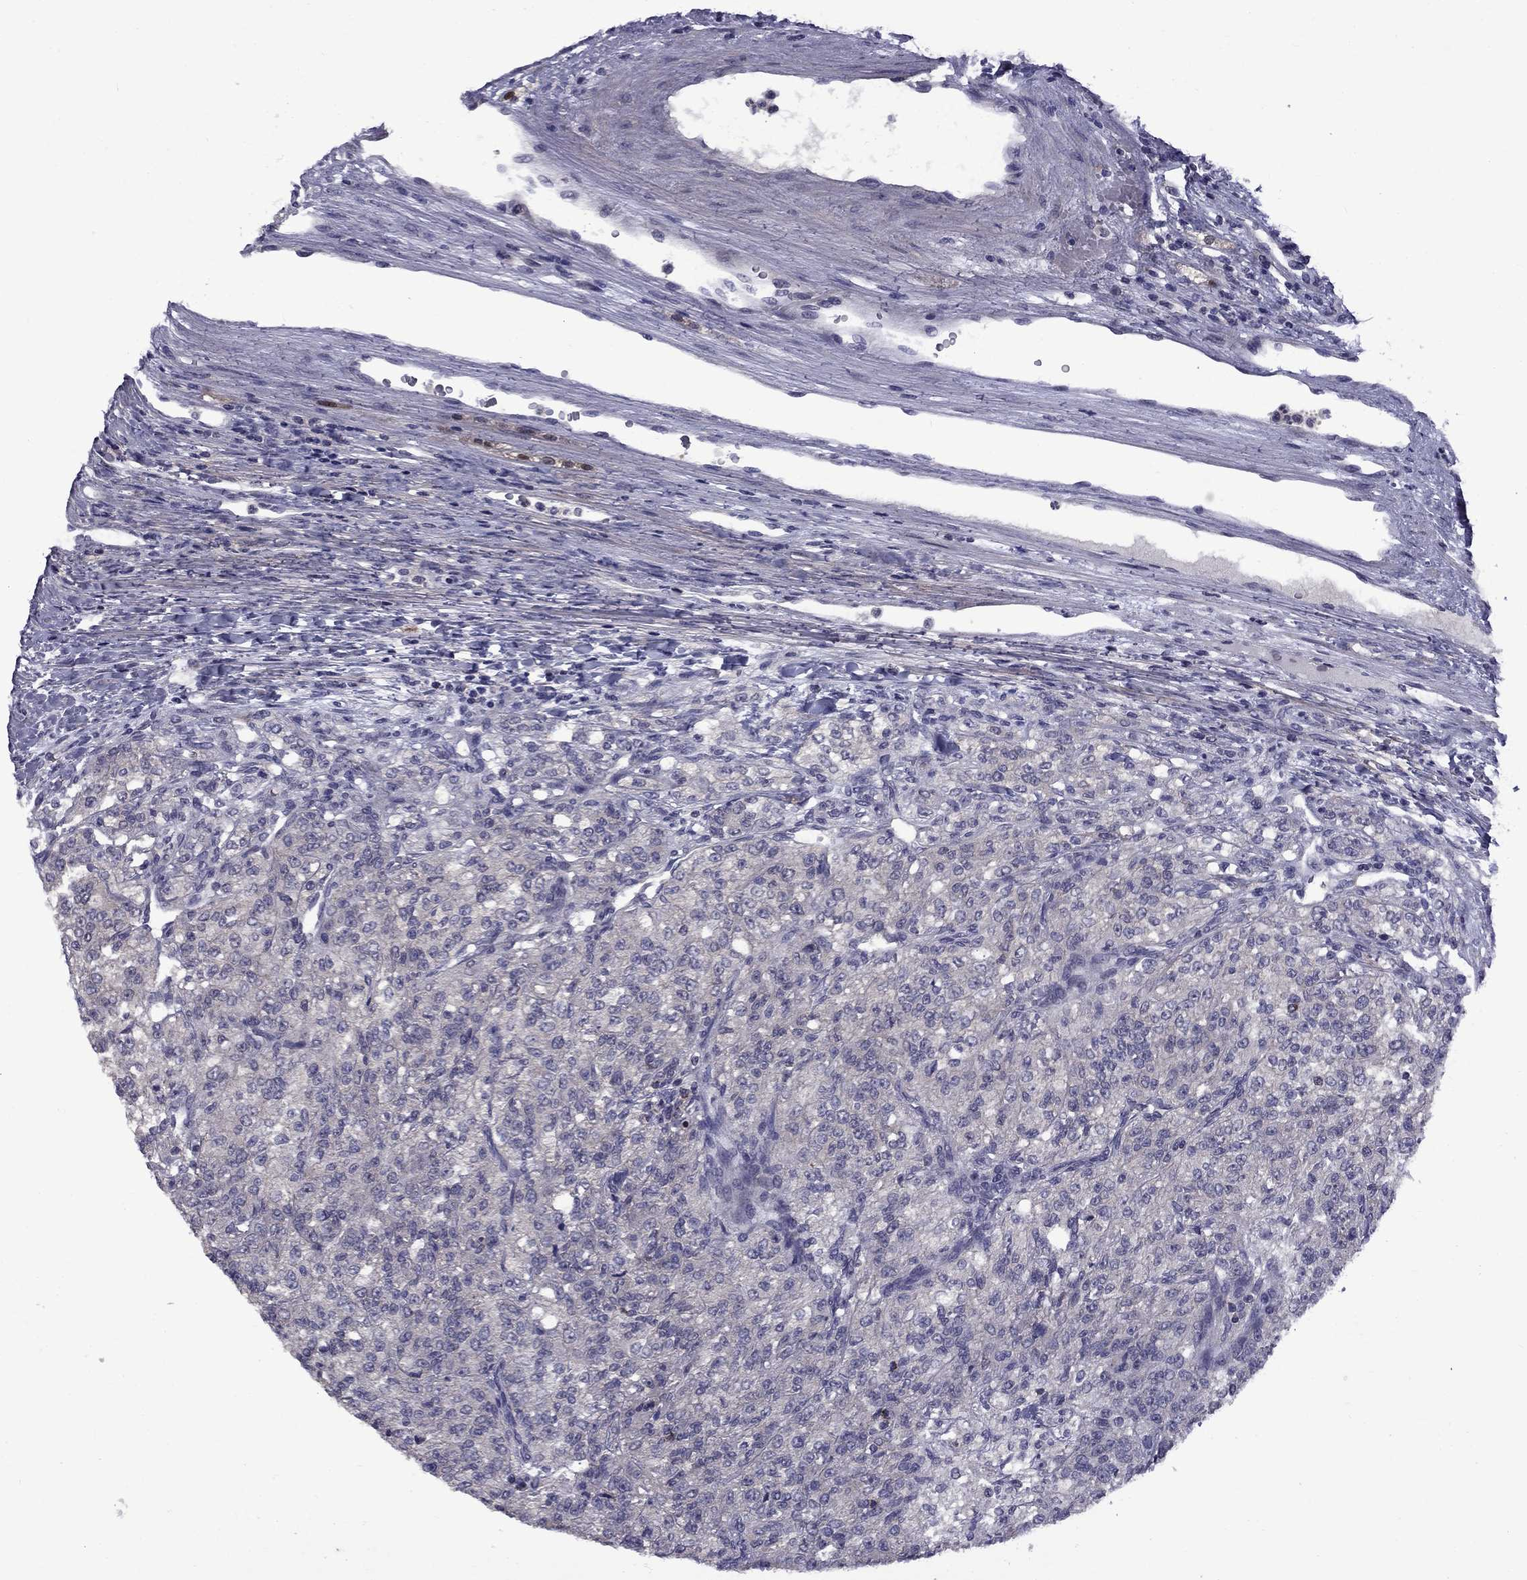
{"staining": {"intensity": "negative", "quantity": "none", "location": "none"}, "tissue": "renal cancer", "cell_type": "Tumor cells", "image_type": "cancer", "snomed": [{"axis": "morphology", "description": "Adenocarcinoma, NOS"}, {"axis": "topography", "description": "Kidney"}], "caption": "Image shows no protein expression in tumor cells of adenocarcinoma (renal) tissue.", "gene": "SNTA1", "patient": {"sex": "female", "age": 63}}